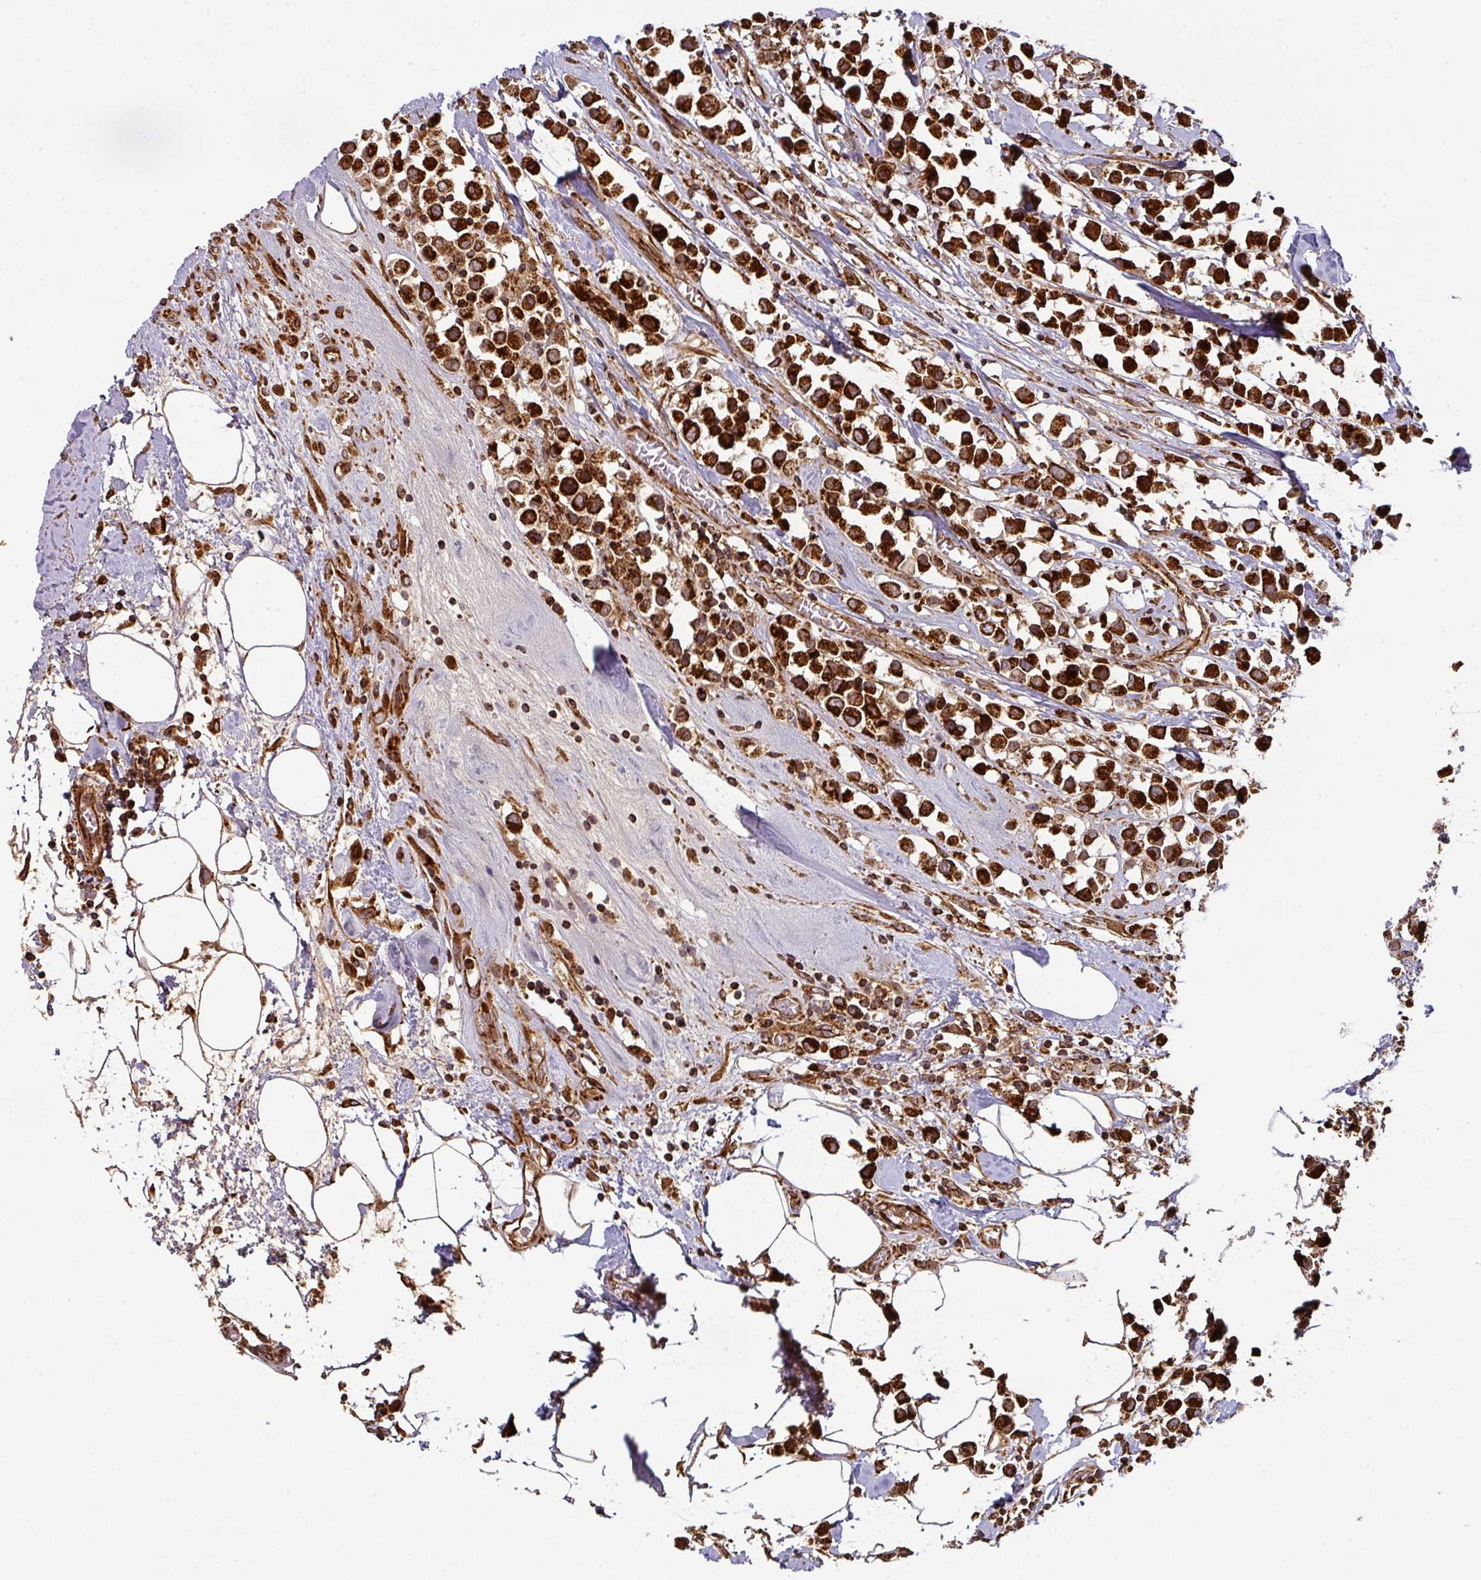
{"staining": {"intensity": "strong", "quantity": ">75%", "location": "cytoplasmic/membranous"}, "tissue": "breast cancer", "cell_type": "Tumor cells", "image_type": "cancer", "snomed": [{"axis": "morphology", "description": "Duct carcinoma"}, {"axis": "topography", "description": "Breast"}], "caption": "Infiltrating ductal carcinoma (breast) was stained to show a protein in brown. There is high levels of strong cytoplasmic/membranous positivity in about >75% of tumor cells. The staining was performed using DAB (3,3'-diaminobenzidine) to visualize the protein expression in brown, while the nuclei were stained in blue with hematoxylin (Magnification: 20x).", "gene": "TRAP1", "patient": {"sex": "female", "age": 61}}